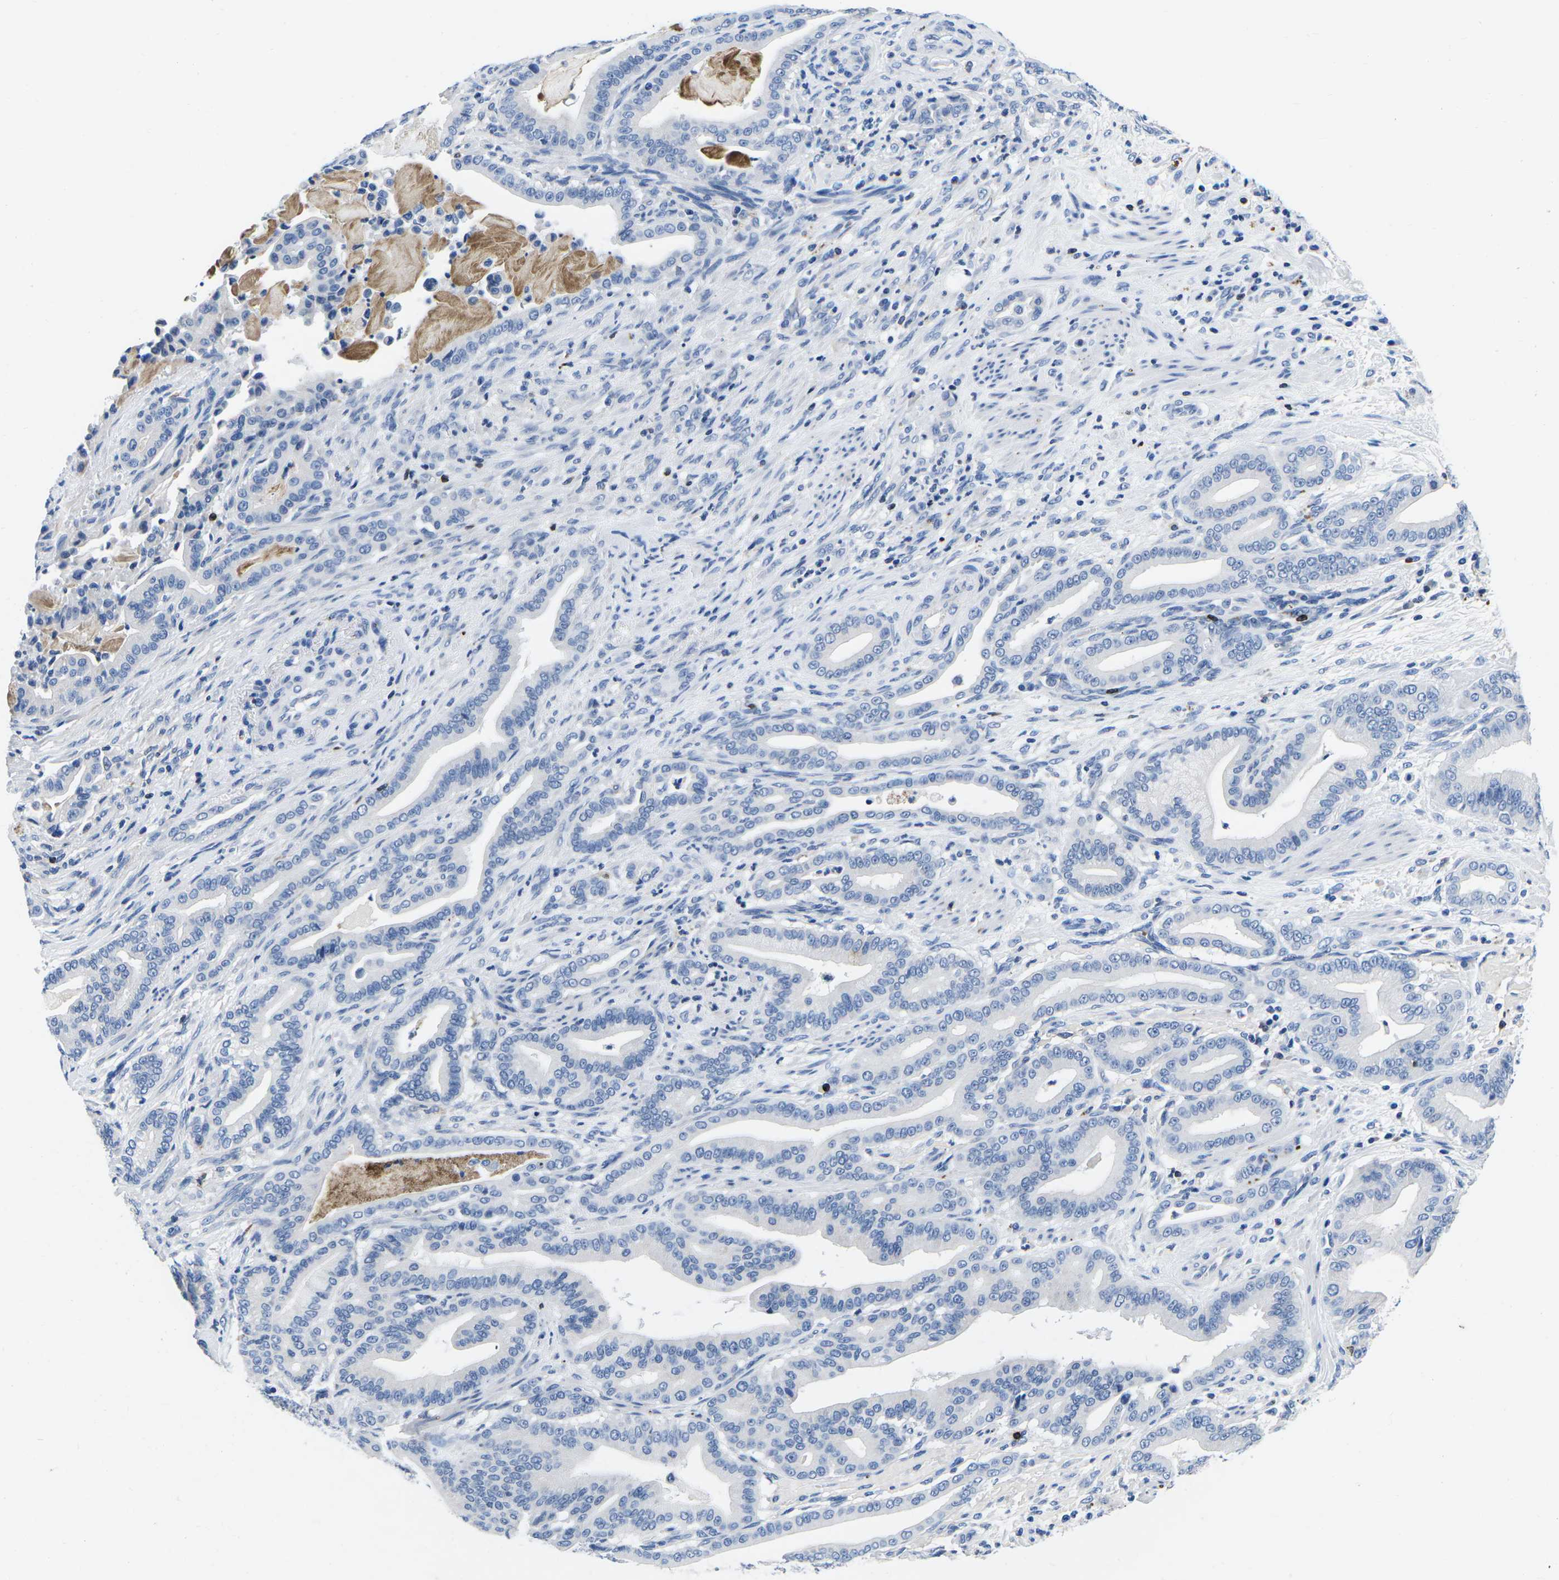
{"staining": {"intensity": "negative", "quantity": "none", "location": "none"}, "tissue": "pancreatic cancer", "cell_type": "Tumor cells", "image_type": "cancer", "snomed": [{"axis": "morphology", "description": "Normal tissue, NOS"}, {"axis": "morphology", "description": "Adenocarcinoma, NOS"}, {"axis": "topography", "description": "Pancreas"}], "caption": "There is no significant expression in tumor cells of pancreatic cancer (adenocarcinoma).", "gene": "CTSW", "patient": {"sex": "male", "age": 63}}